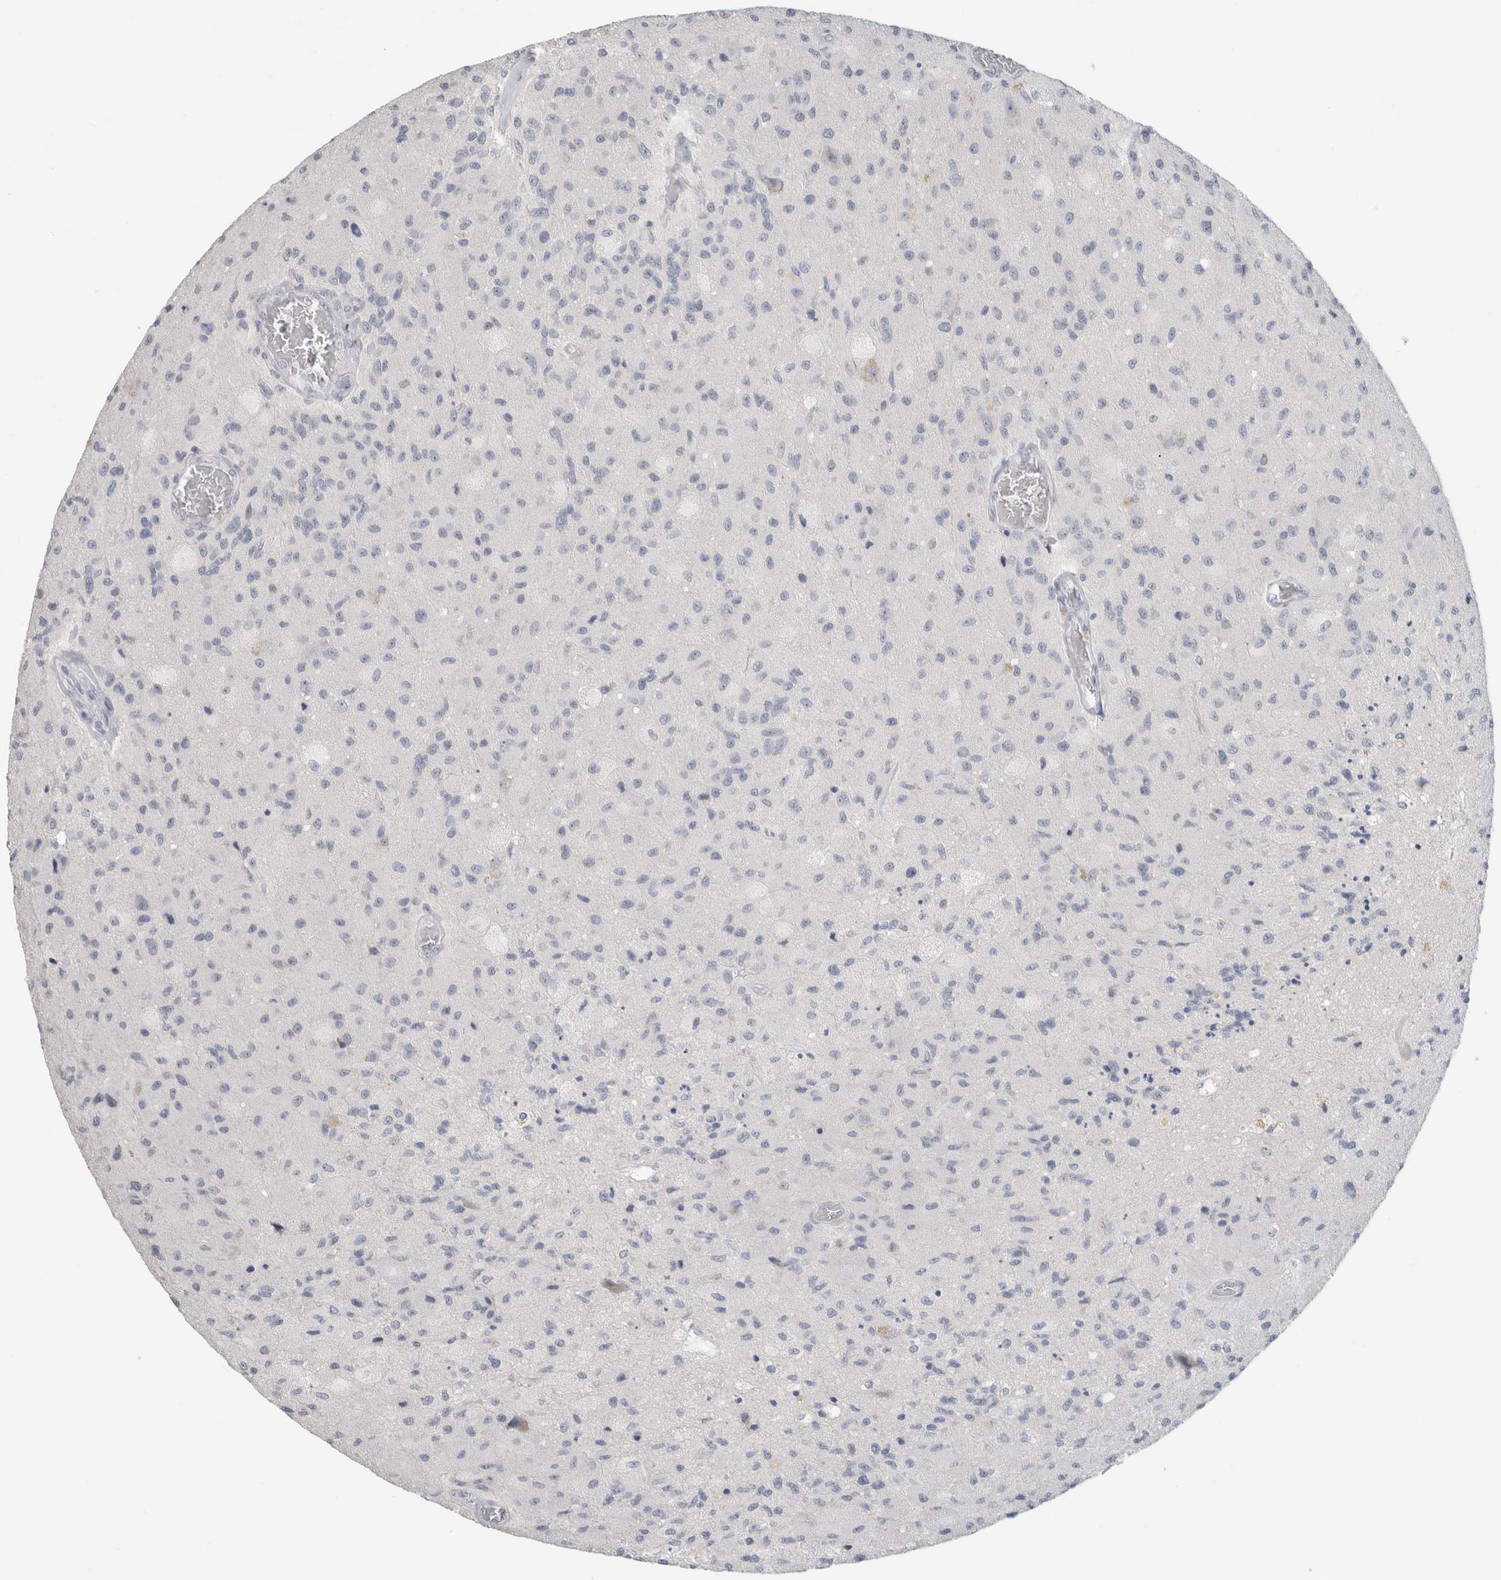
{"staining": {"intensity": "negative", "quantity": "none", "location": "none"}, "tissue": "glioma", "cell_type": "Tumor cells", "image_type": "cancer", "snomed": [{"axis": "morphology", "description": "Normal tissue, NOS"}, {"axis": "morphology", "description": "Glioma, malignant, High grade"}, {"axis": "topography", "description": "Cerebral cortex"}], "caption": "This micrograph is of glioma stained with immunohistochemistry to label a protein in brown with the nuclei are counter-stained blue. There is no positivity in tumor cells.", "gene": "FMR1NB", "patient": {"sex": "male", "age": 77}}